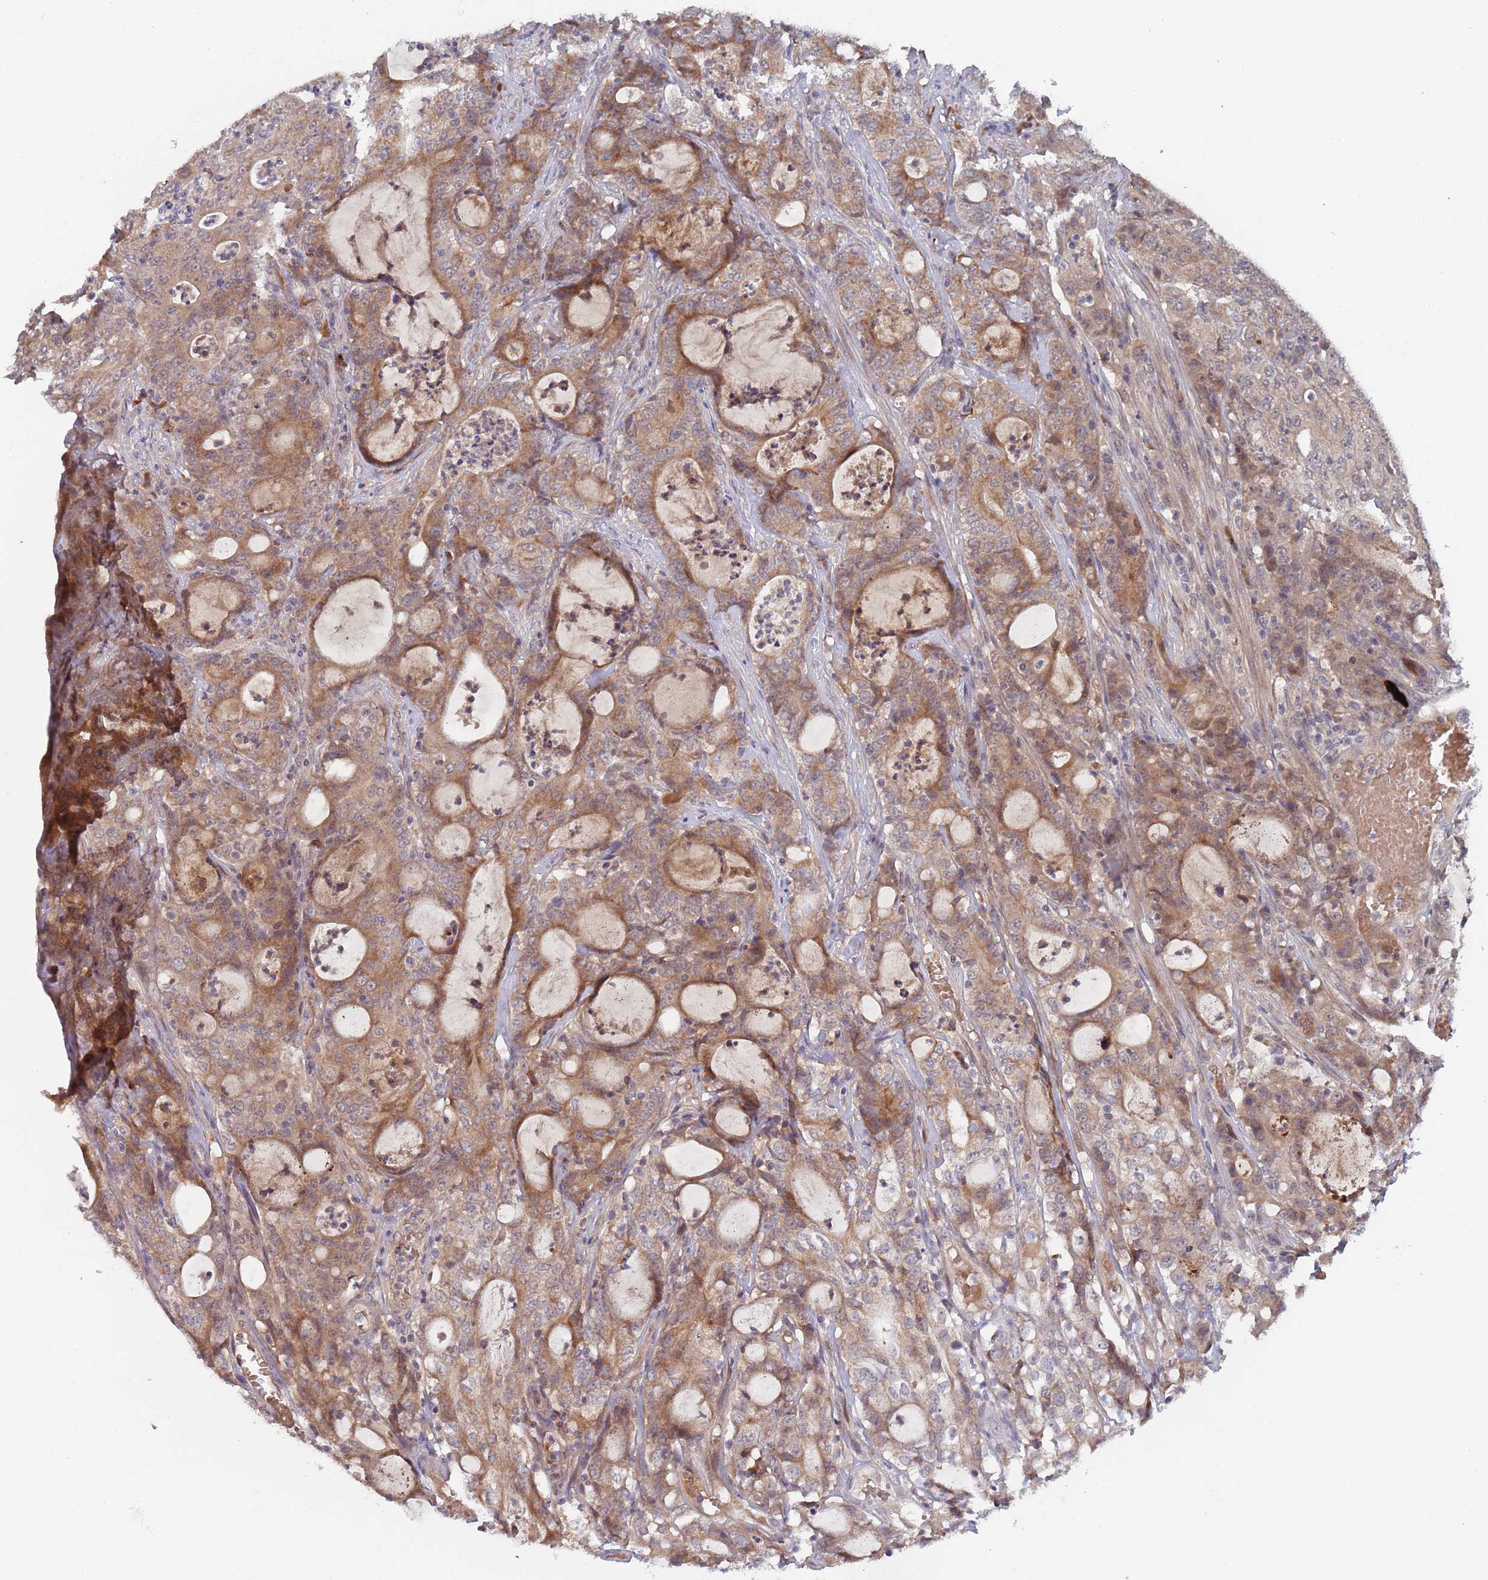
{"staining": {"intensity": "moderate", "quantity": ">75%", "location": "cytoplasmic/membranous"}, "tissue": "colorectal cancer", "cell_type": "Tumor cells", "image_type": "cancer", "snomed": [{"axis": "morphology", "description": "Adenocarcinoma, NOS"}, {"axis": "topography", "description": "Colon"}], "caption": "A brown stain labels moderate cytoplasmic/membranous positivity of a protein in human adenocarcinoma (colorectal) tumor cells.", "gene": "ZNF140", "patient": {"sex": "male", "age": 83}}